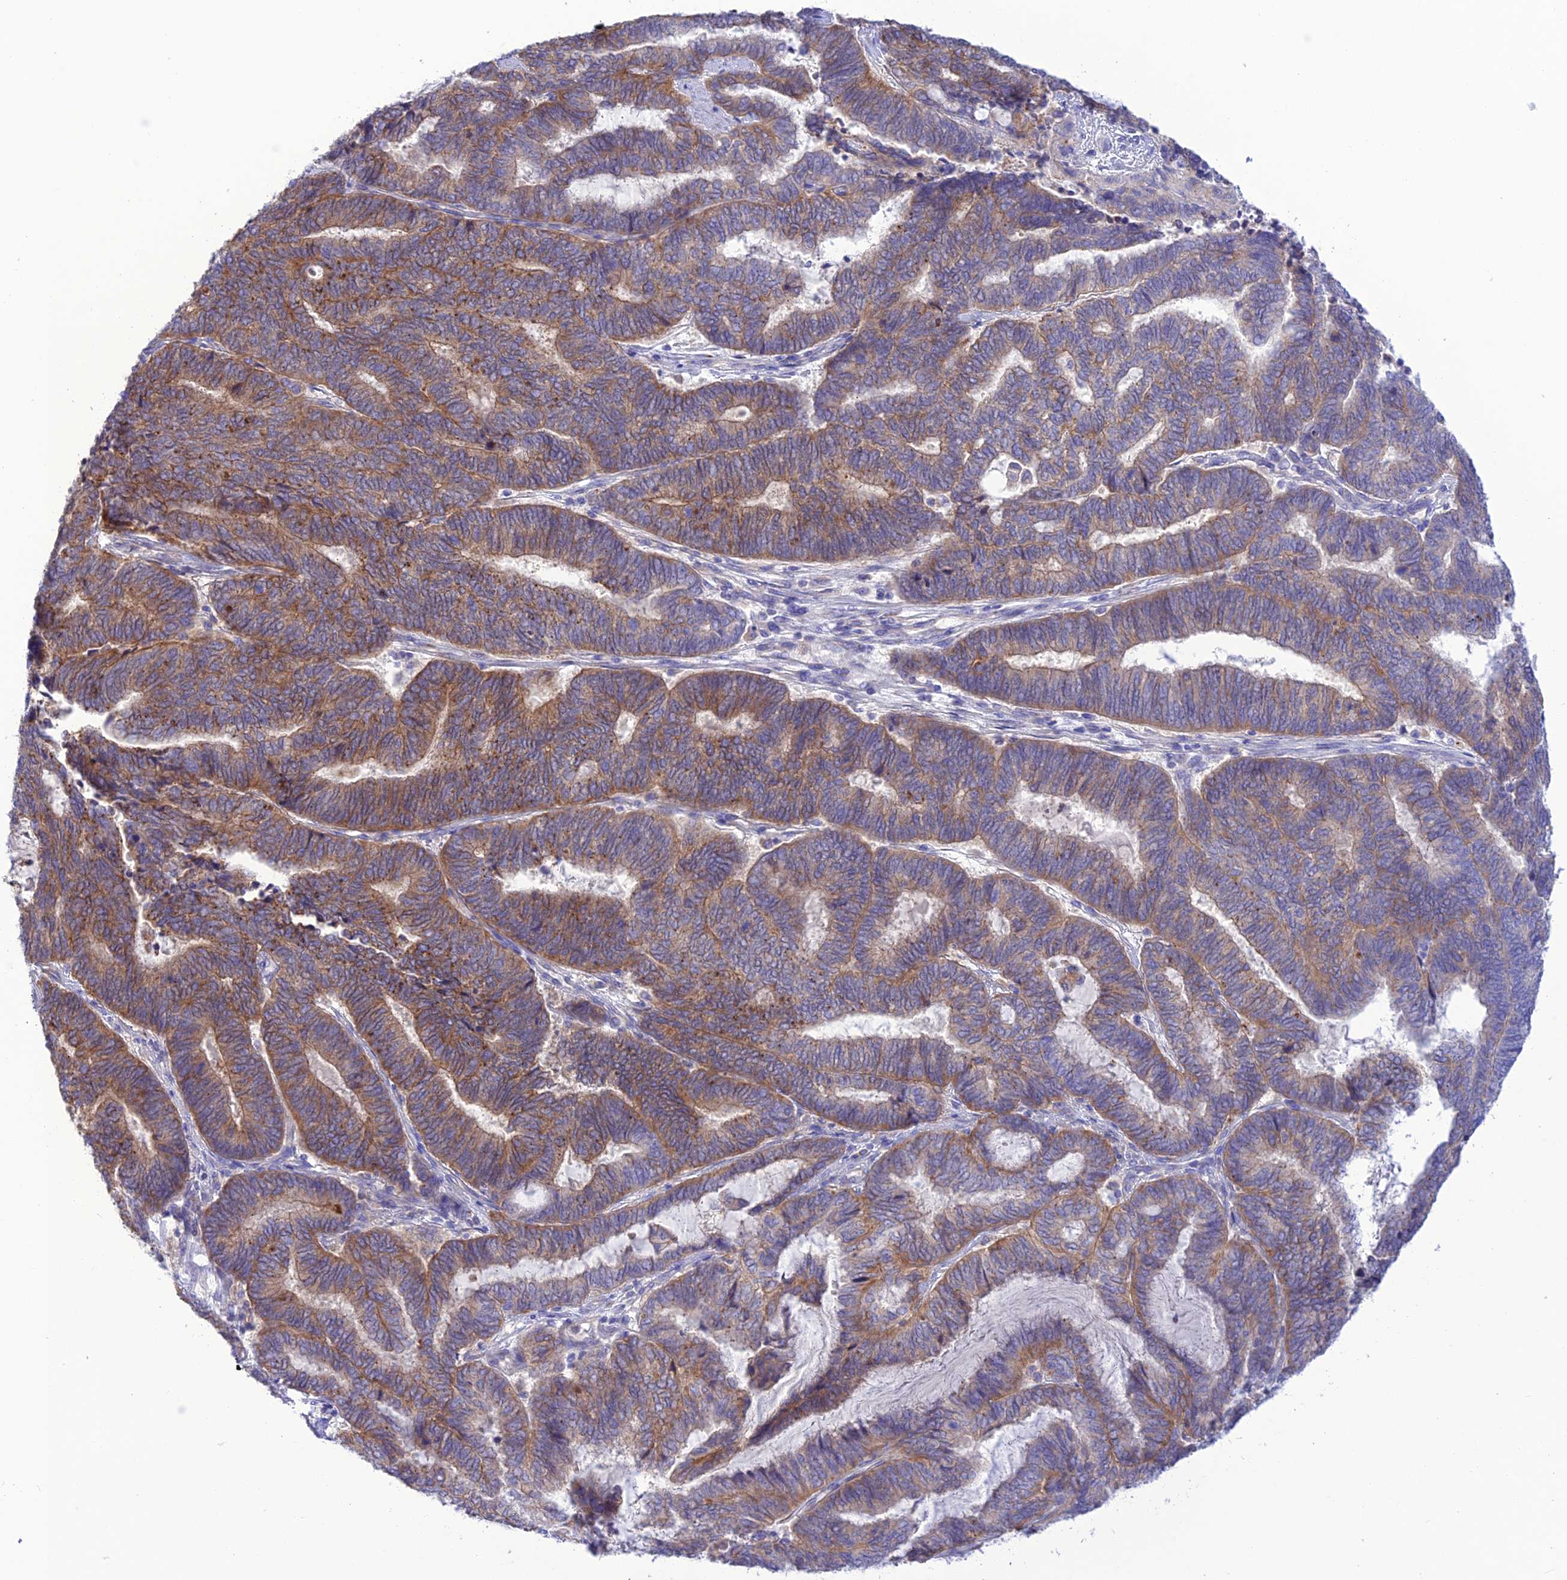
{"staining": {"intensity": "weak", "quantity": ">75%", "location": "cytoplasmic/membranous"}, "tissue": "endometrial cancer", "cell_type": "Tumor cells", "image_type": "cancer", "snomed": [{"axis": "morphology", "description": "Adenocarcinoma, NOS"}, {"axis": "topography", "description": "Uterus"}, {"axis": "topography", "description": "Endometrium"}], "caption": "Approximately >75% of tumor cells in human endometrial cancer display weak cytoplasmic/membranous protein expression as visualized by brown immunohistochemical staining.", "gene": "CHSY3", "patient": {"sex": "female", "age": 70}}